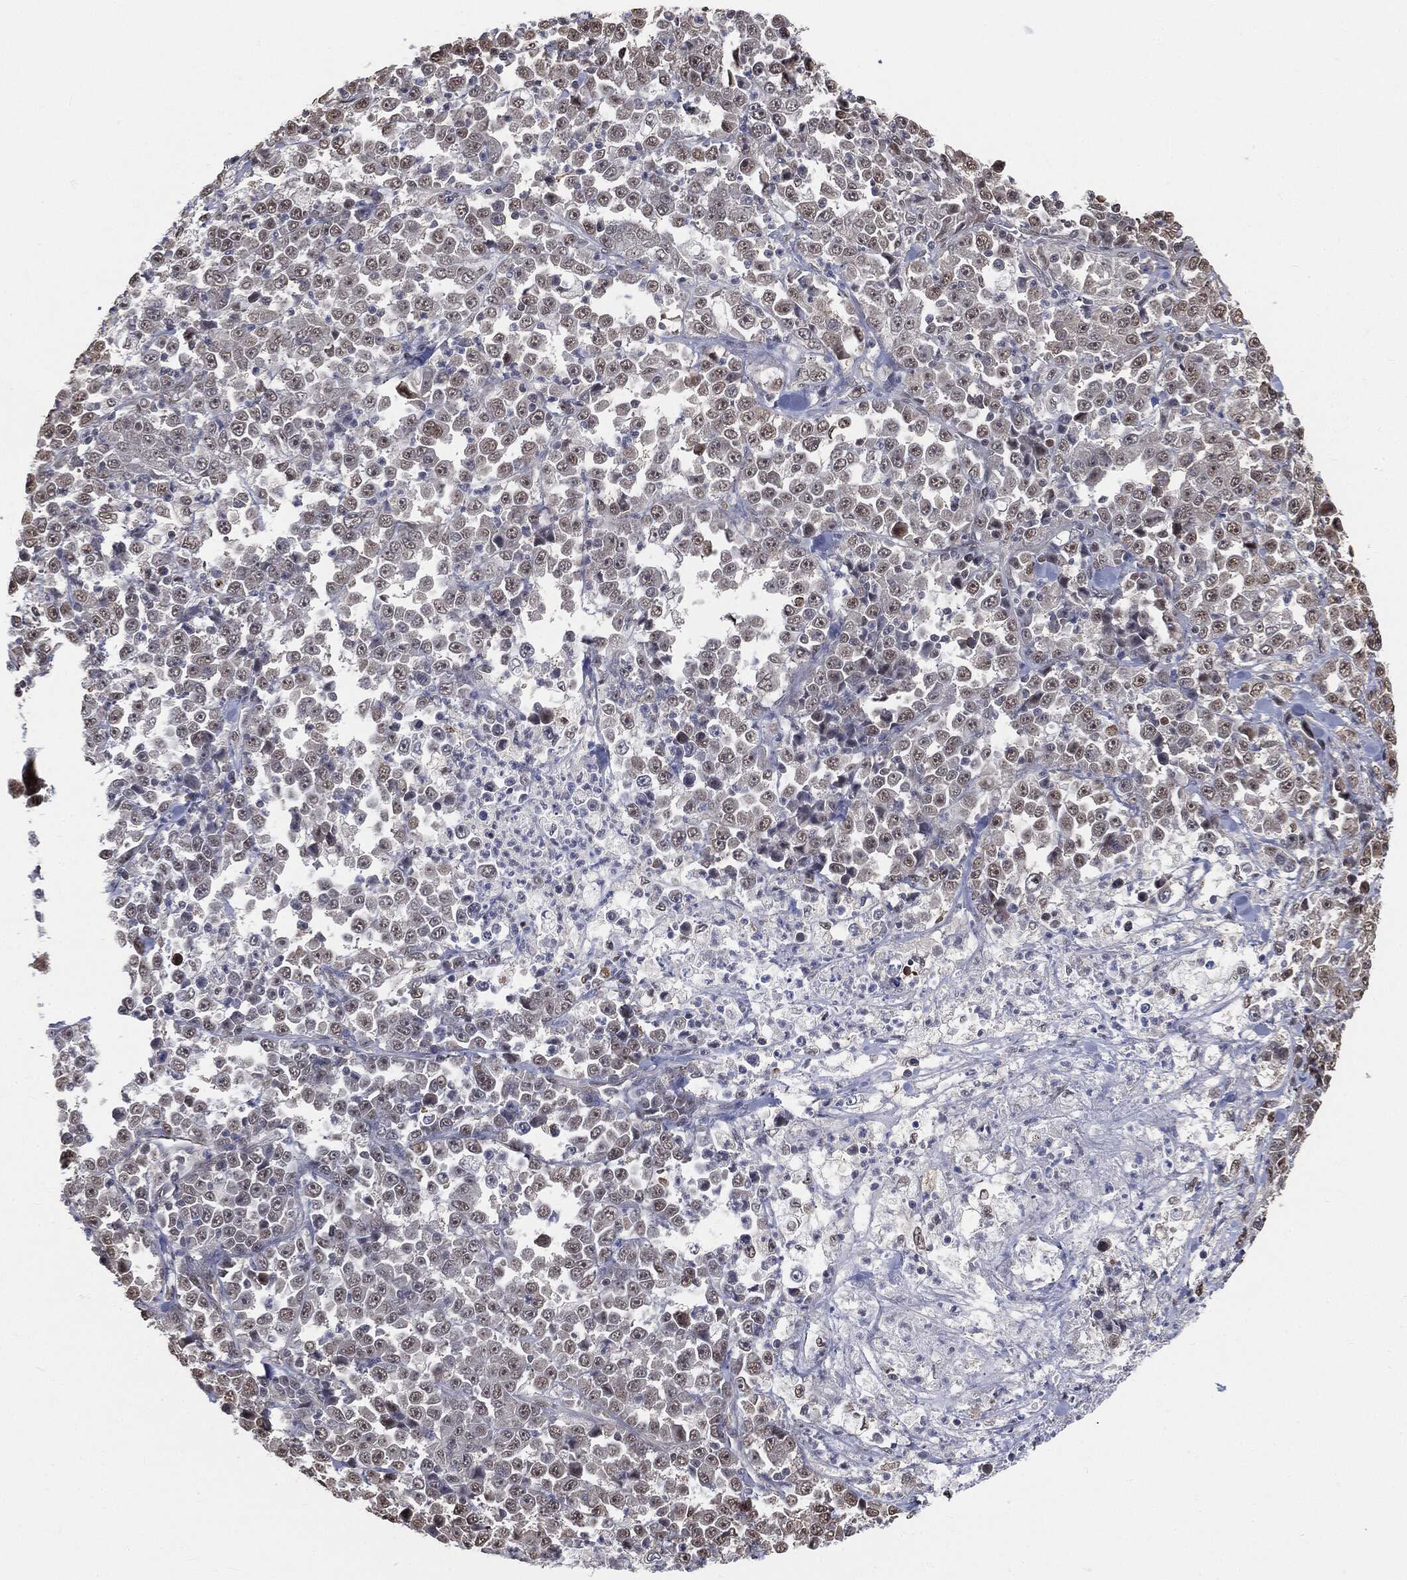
{"staining": {"intensity": "weak", "quantity": "<25%", "location": "nuclear"}, "tissue": "stomach cancer", "cell_type": "Tumor cells", "image_type": "cancer", "snomed": [{"axis": "morphology", "description": "Normal tissue, NOS"}, {"axis": "morphology", "description": "Adenocarcinoma, NOS"}, {"axis": "topography", "description": "Stomach, upper"}, {"axis": "topography", "description": "Stomach"}], "caption": "Tumor cells show no significant protein expression in stomach cancer (adenocarcinoma).", "gene": "SHLD2", "patient": {"sex": "male", "age": 59}}